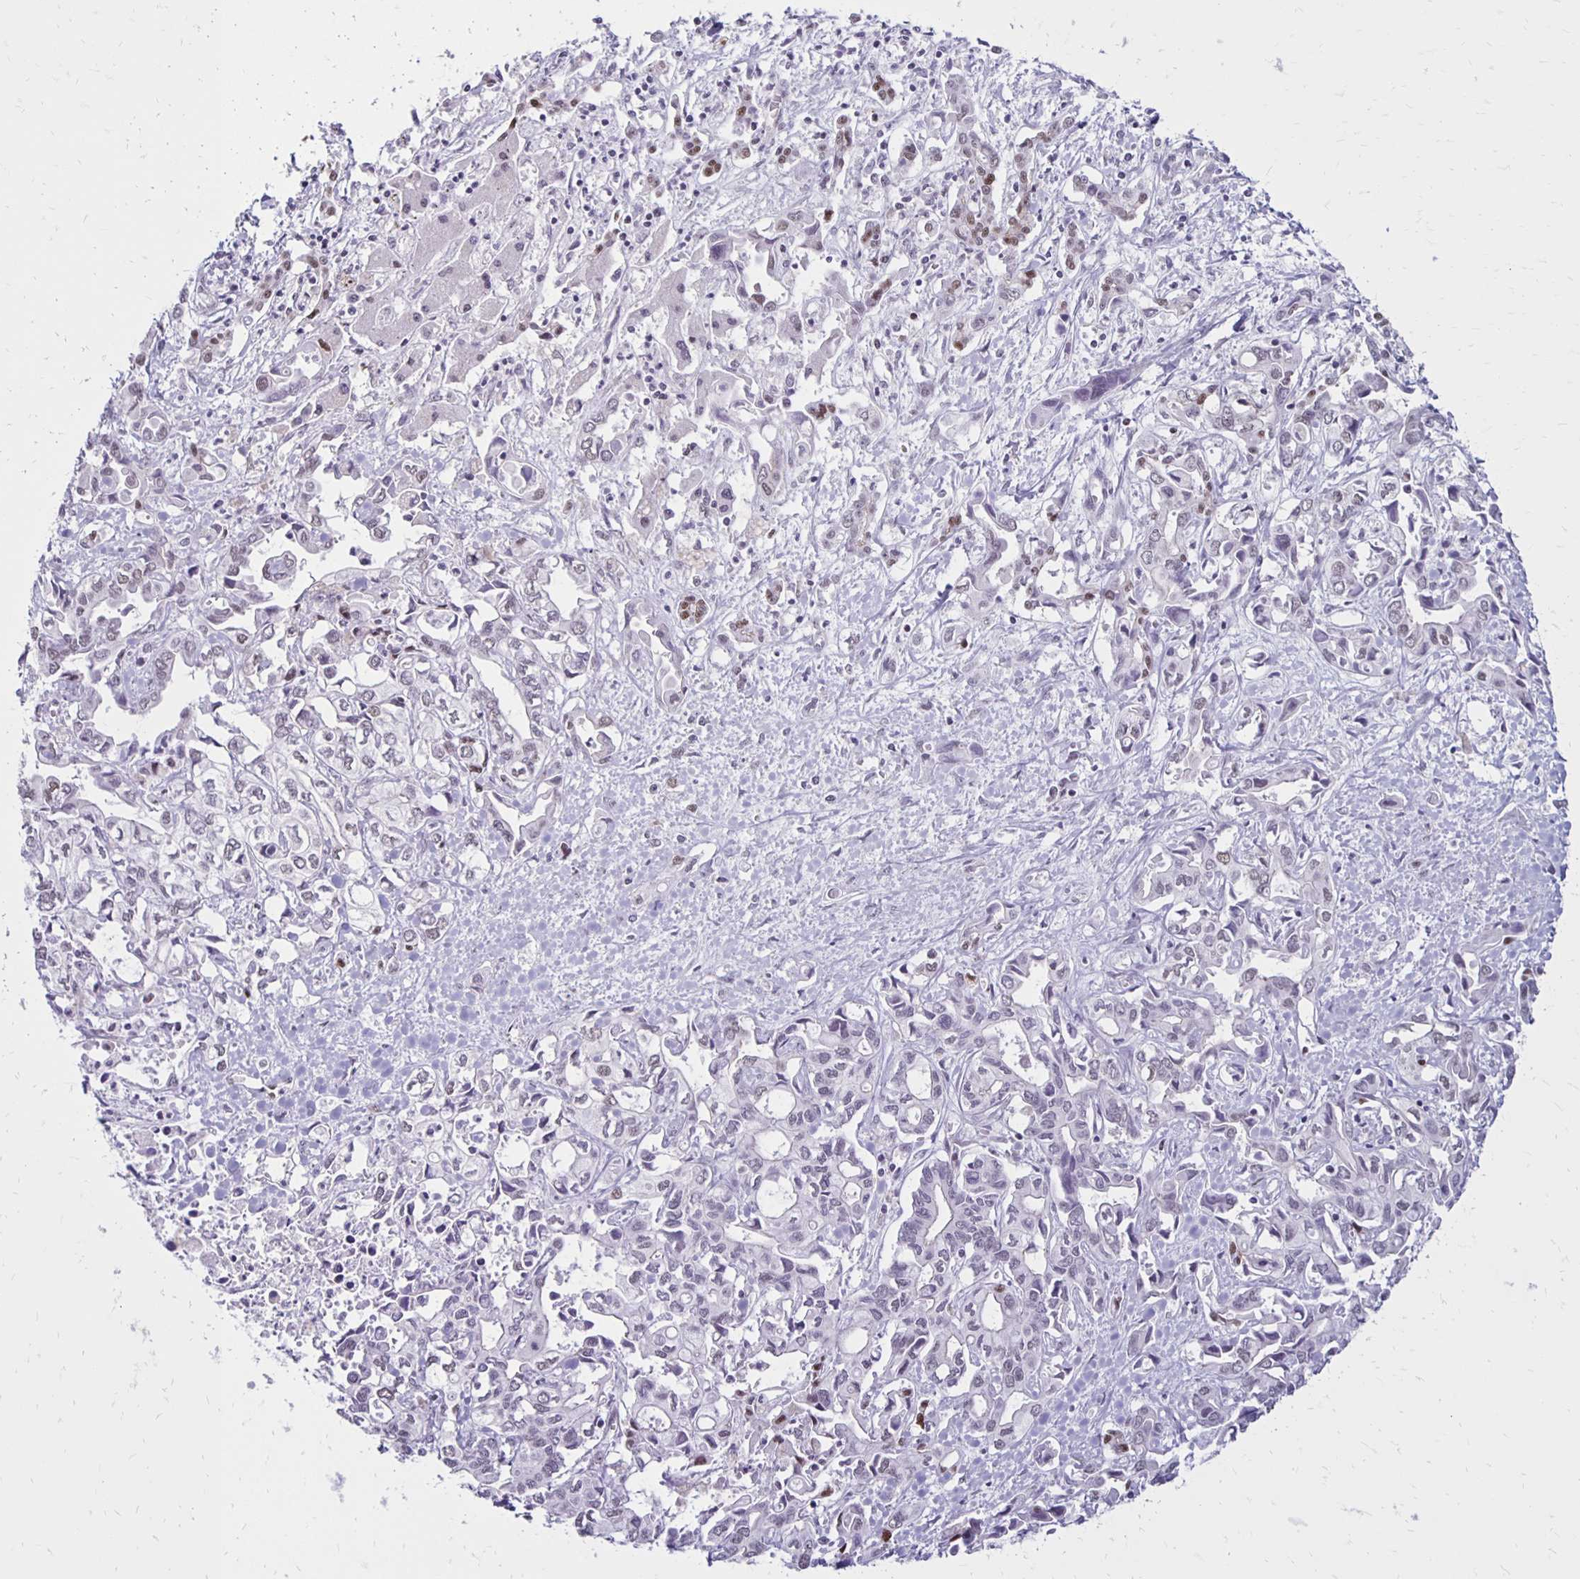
{"staining": {"intensity": "negative", "quantity": "none", "location": "none"}, "tissue": "liver cancer", "cell_type": "Tumor cells", "image_type": "cancer", "snomed": [{"axis": "morphology", "description": "Cholangiocarcinoma"}, {"axis": "topography", "description": "Liver"}], "caption": "This is a histopathology image of IHC staining of liver cancer, which shows no positivity in tumor cells. (DAB immunohistochemistry (IHC) visualized using brightfield microscopy, high magnification).", "gene": "DDB2", "patient": {"sex": "female", "age": 64}}